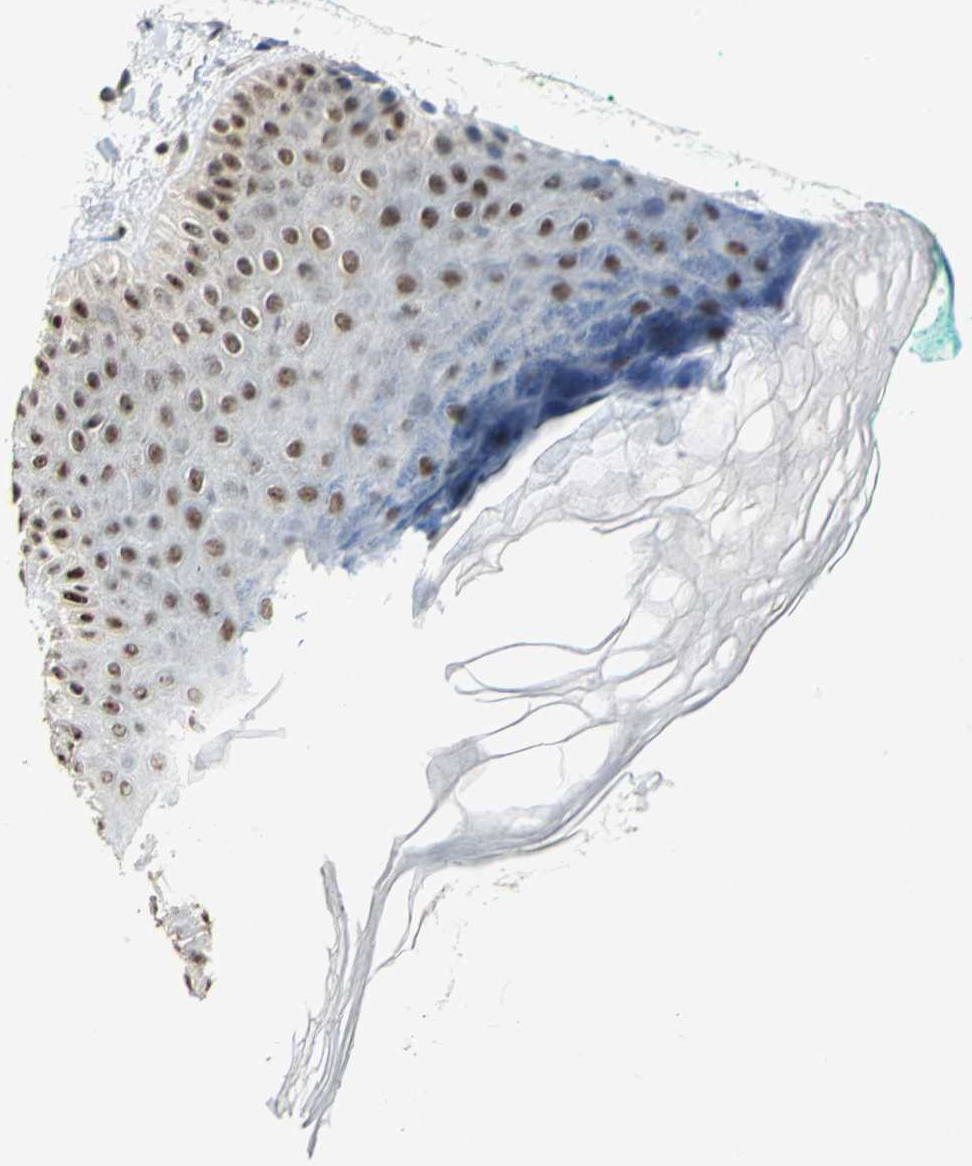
{"staining": {"intensity": "moderate", "quantity": "<25%", "location": "nuclear"}, "tissue": "skin", "cell_type": "Fibroblasts", "image_type": "normal", "snomed": [{"axis": "morphology", "description": "Normal tissue, NOS"}, {"axis": "topography", "description": "Skin"}], "caption": "Protein positivity by immunohistochemistry (IHC) demonstrates moderate nuclear staining in about <25% of fibroblasts in unremarkable skin. (Stains: DAB (3,3'-diaminobenzidine) in brown, nuclei in blue, Microscopy: brightfield microscopy at high magnification).", "gene": "CCDC88C", "patient": {"sex": "male", "age": 26}}